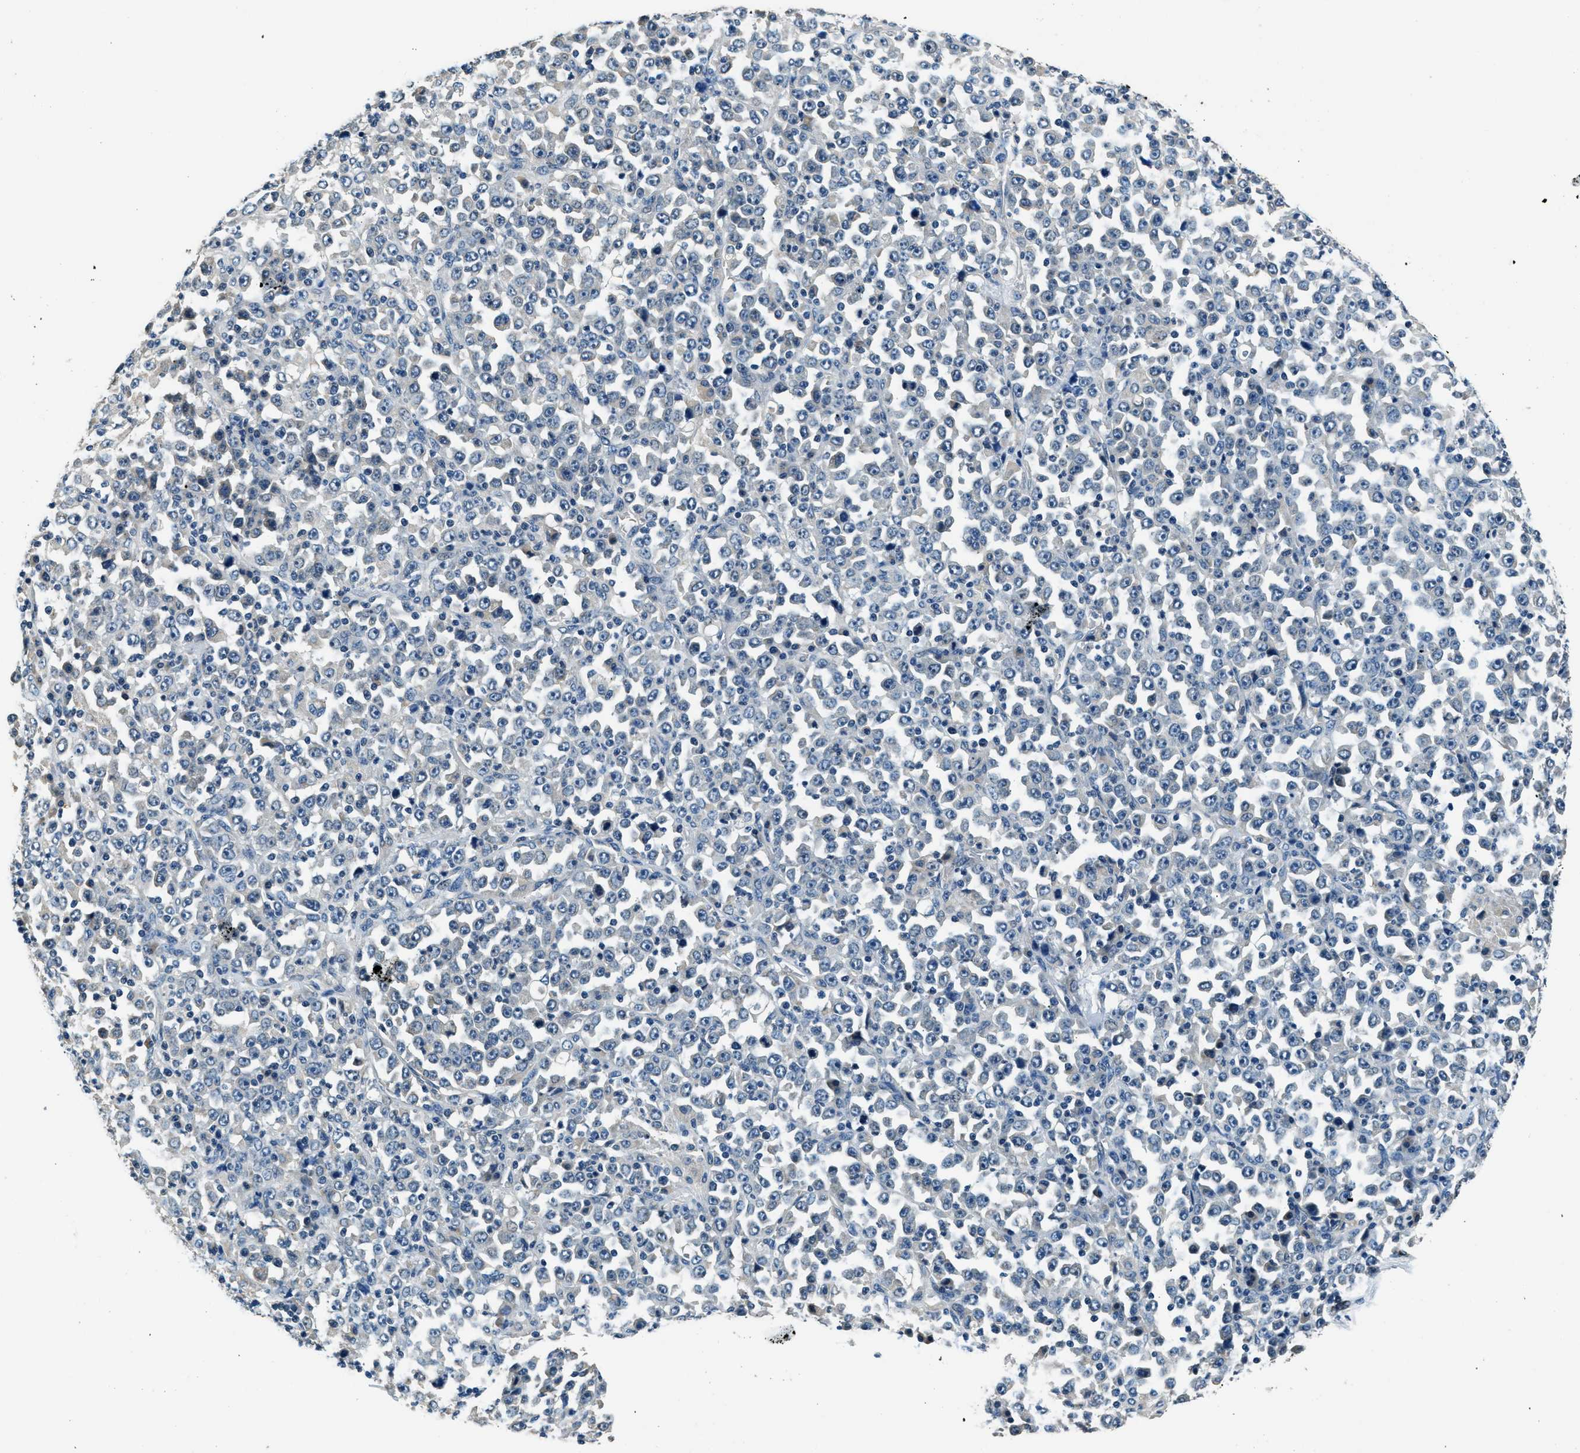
{"staining": {"intensity": "negative", "quantity": "none", "location": "none"}, "tissue": "stomach cancer", "cell_type": "Tumor cells", "image_type": "cancer", "snomed": [{"axis": "morphology", "description": "Normal tissue, NOS"}, {"axis": "morphology", "description": "Adenocarcinoma, NOS"}, {"axis": "topography", "description": "Stomach, upper"}, {"axis": "topography", "description": "Stomach"}], "caption": "The image displays no staining of tumor cells in adenocarcinoma (stomach).", "gene": "NME8", "patient": {"sex": "male", "age": 59}}